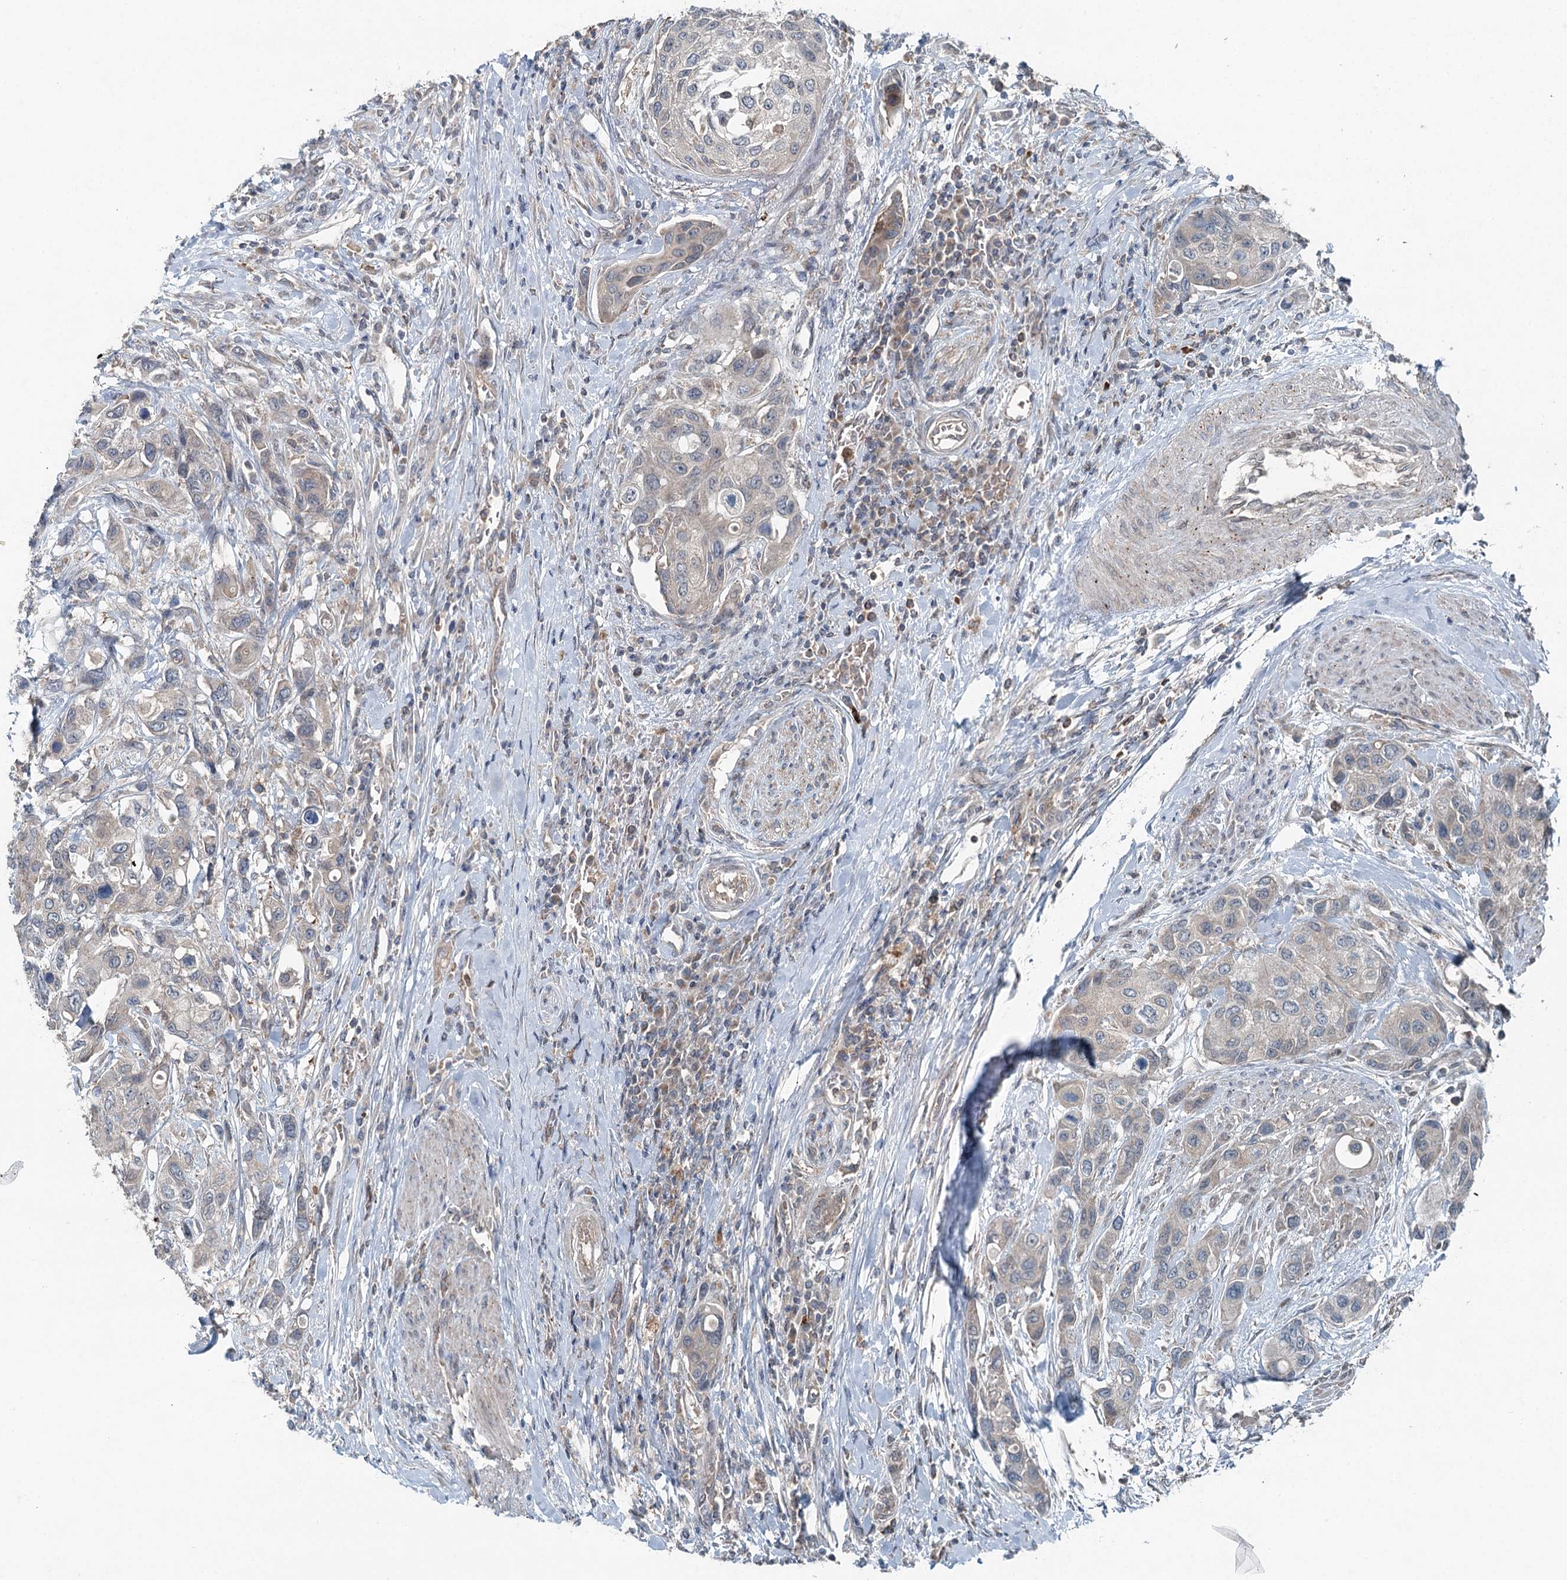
{"staining": {"intensity": "weak", "quantity": "<25%", "location": "cytoplasmic/membranous"}, "tissue": "urothelial cancer", "cell_type": "Tumor cells", "image_type": "cancer", "snomed": [{"axis": "morphology", "description": "Normal tissue, NOS"}, {"axis": "morphology", "description": "Urothelial carcinoma, High grade"}, {"axis": "topography", "description": "Vascular tissue"}, {"axis": "topography", "description": "Urinary bladder"}], "caption": "High-grade urothelial carcinoma was stained to show a protein in brown. There is no significant expression in tumor cells. Brightfield microscopy of immunohistochemistry stained with DAB (3,3'-diaminobenzidine) (brown) and hematoxylin (blue), captured at high magnification.", "gene": "SKIC3", "patient": {"sex": "female", "age": 56}}